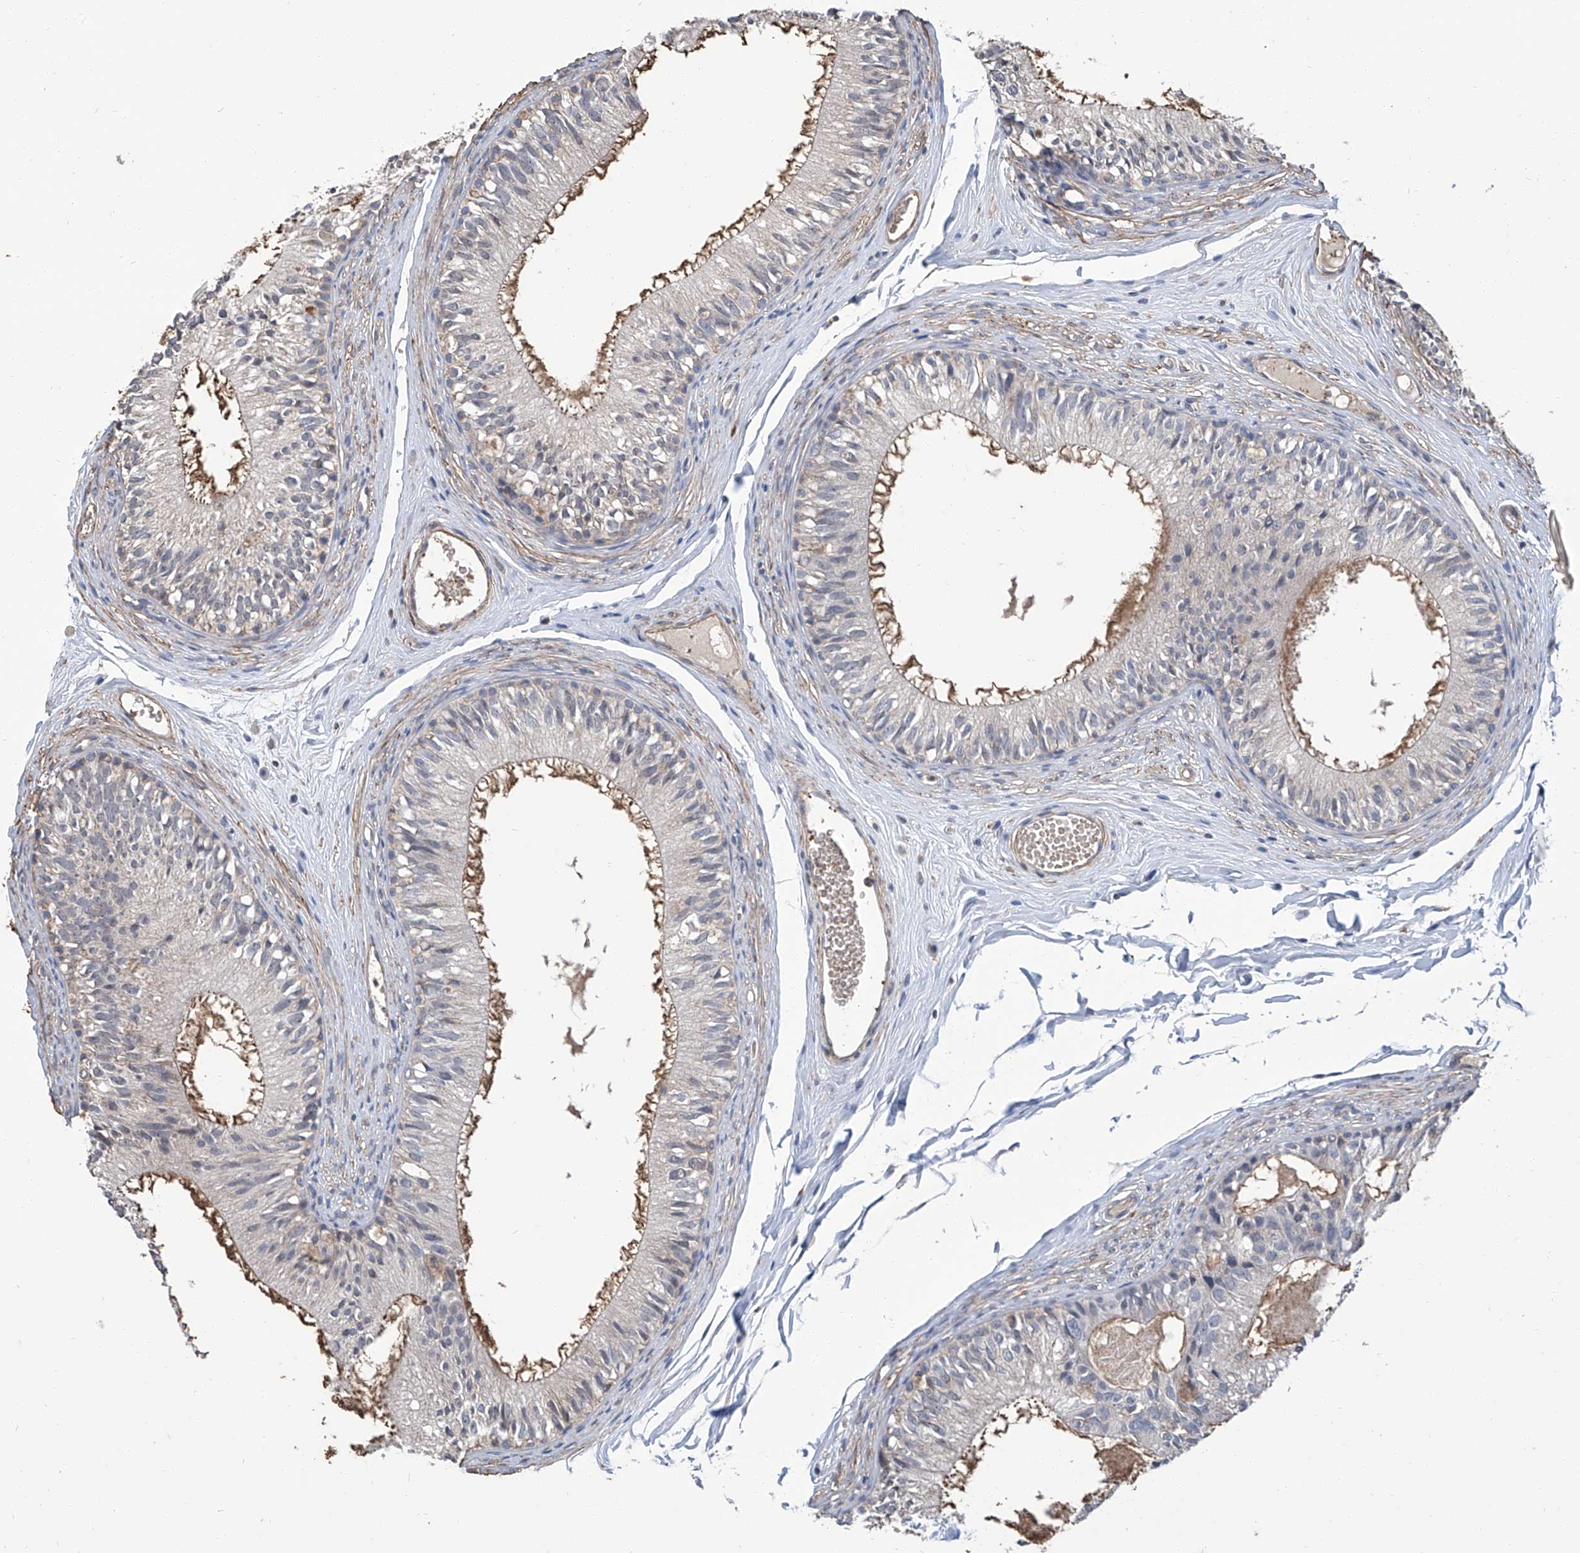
{"staining": {"intensity": "weak", "quantity": "<25%", "location": "cytoplasmic/membranous"}, "tissue": "epididymis", "cell_type": "Glandular cells", "image_type": "normal", "snomed": [{"axis": "morphology", "description": "Normal tissue, NOS"}, {"axis": "morphology", "description": "Seminoma in situ"}, {"axis": "topography", "description": "Testis"}, {"axis": "topography", "description": "Epididymis"}], "caption": "High magnification brightfield microscopy of unremarkable epididymis stained with DAB (brown) and counterstained with hematoxylin (blue): glandular cells show no significant positivity.", "gene": "GPT", "patient": {"sex": "male", "age": 28}}